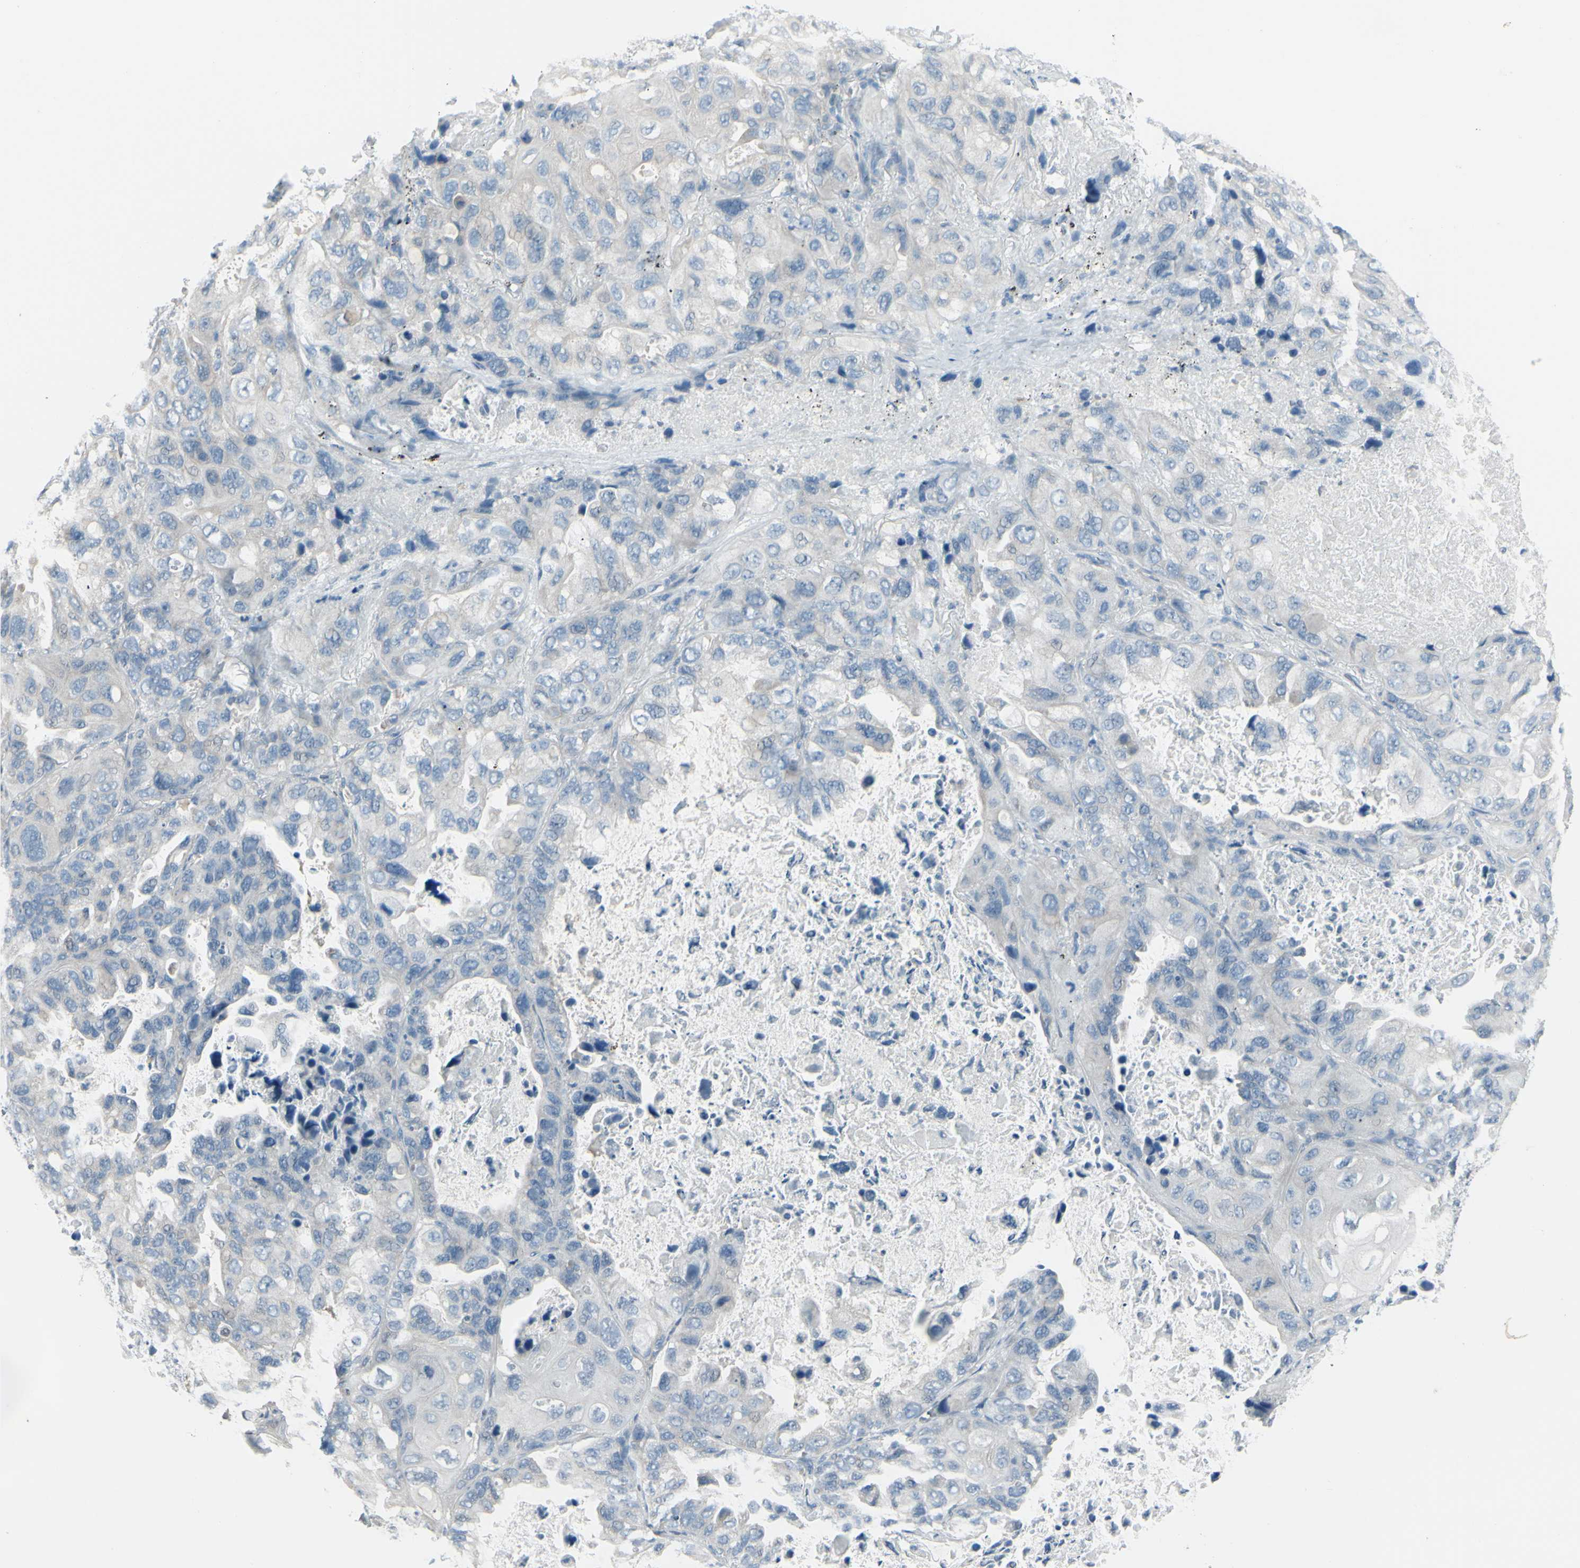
{"staining": {"intensity": "negative", "quantity": "none", "location": "none"}, "tissue": "lung cancer", "cell_type": "Tumor cells", "image_type": "cancer", "snomed": [{"axis": "morphology", "description": "Squamous cell carcinoma, NOS"}, {"axis": "topography", "description": "Lung"}], "caption": "Tumor cells are negative for protein expression in human lung squamous cell carcinoma. (DAB (3,3'-diaminobenzidine) immunohistochemistry, high magnification).", "gene": "GPR34", "patient": {"sex": "female", "age": 73}}